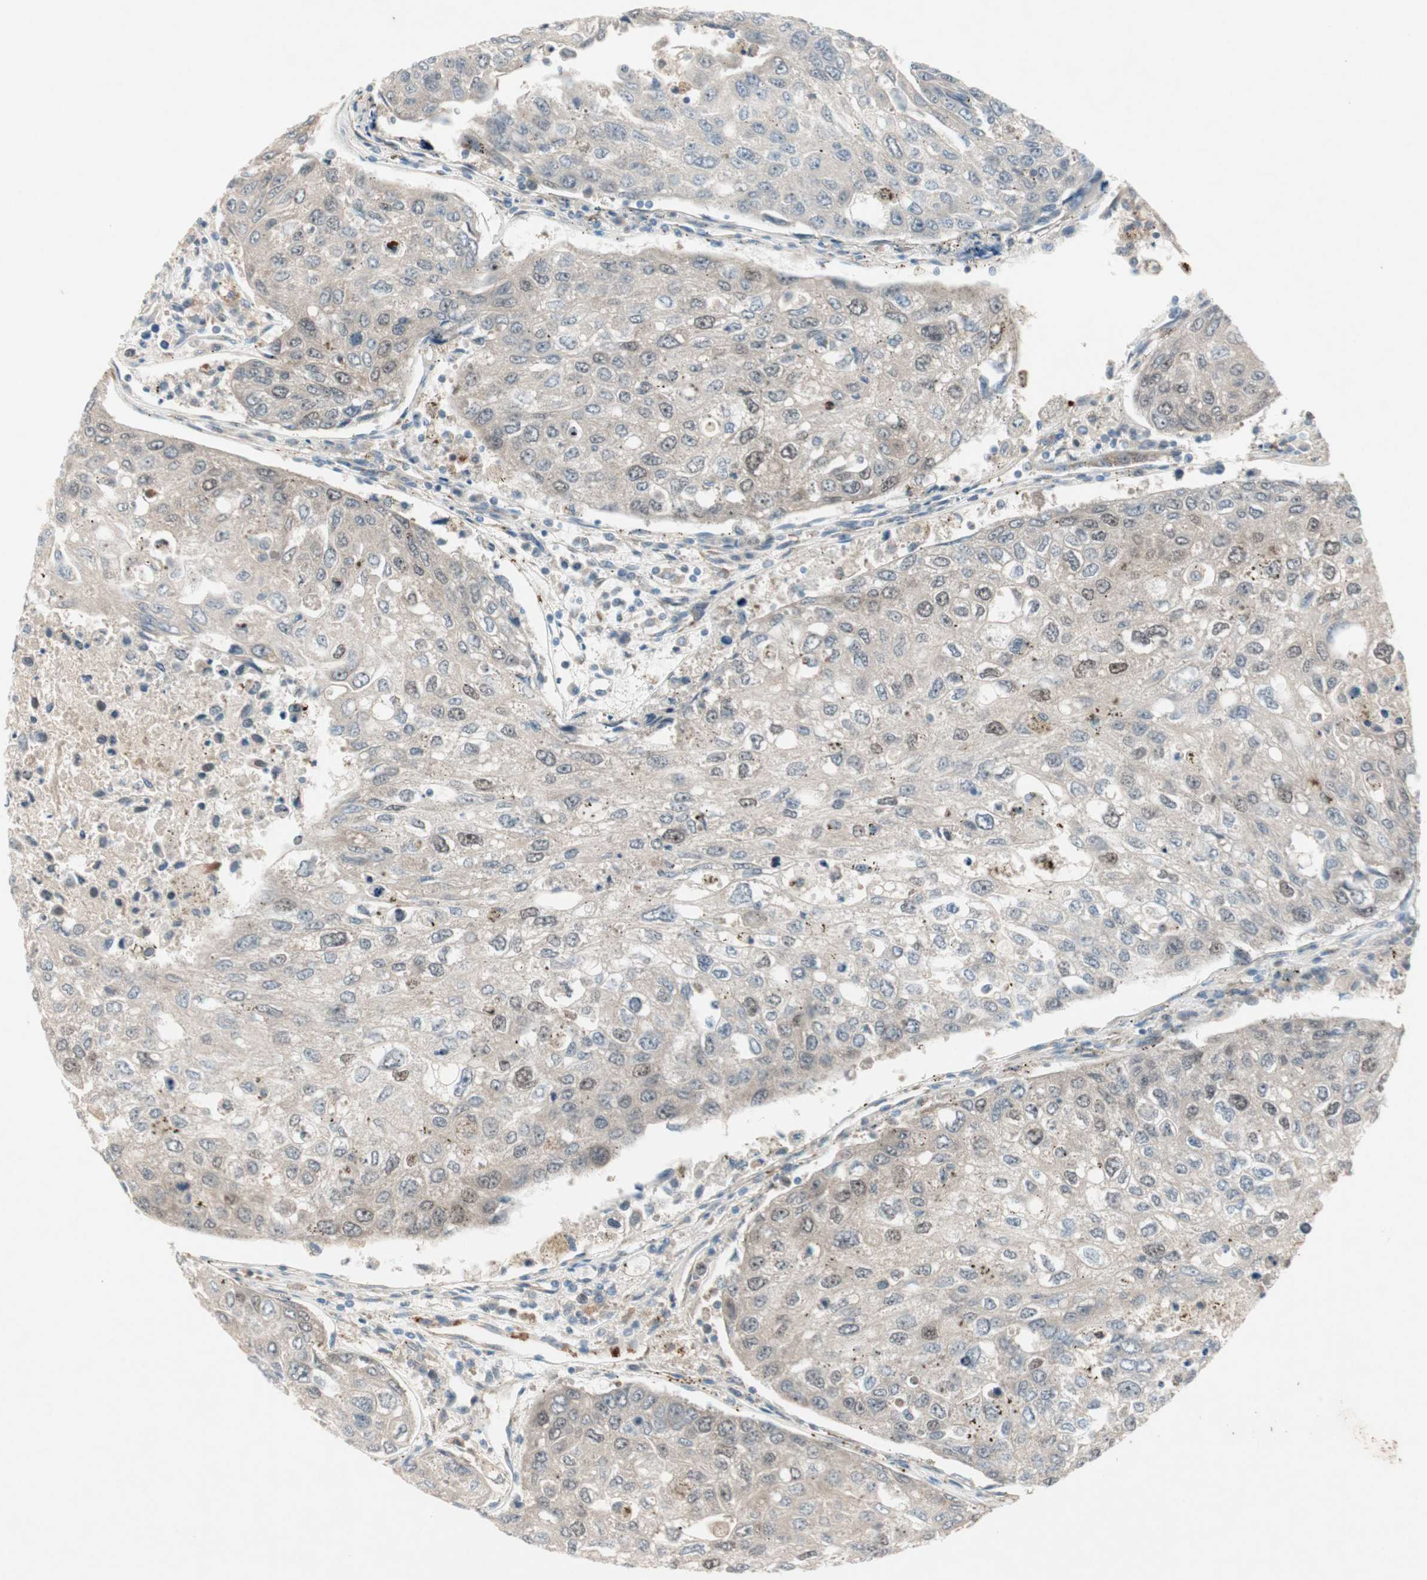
{"staining": {"intensity": "moderate", "quantity": ">75%", "location": "cytoplasmic/membranous,nuclear"}, "tissue": "urothelial cancer", "cell_type": "Tumor cells", "image_type": "cancer", "snomed": [{"axis": "morphology", "description": "Urothelial carcinoma, High grade"}, {"axis": "topography", "description": "Lymph node"}, {"axis": "topography", "description": "Urinary bladder"}], "caption": "Immunohistochemistry image of human urothelial carcinoma (high-grade) stained for a protein (brown), which displays medium levels of moderate cytoplasmic/membranous and nuclear staining in about >75% of tumor cells.", "gene": "ZNF37A", "patient": {"sex": "male", "age": 51}}